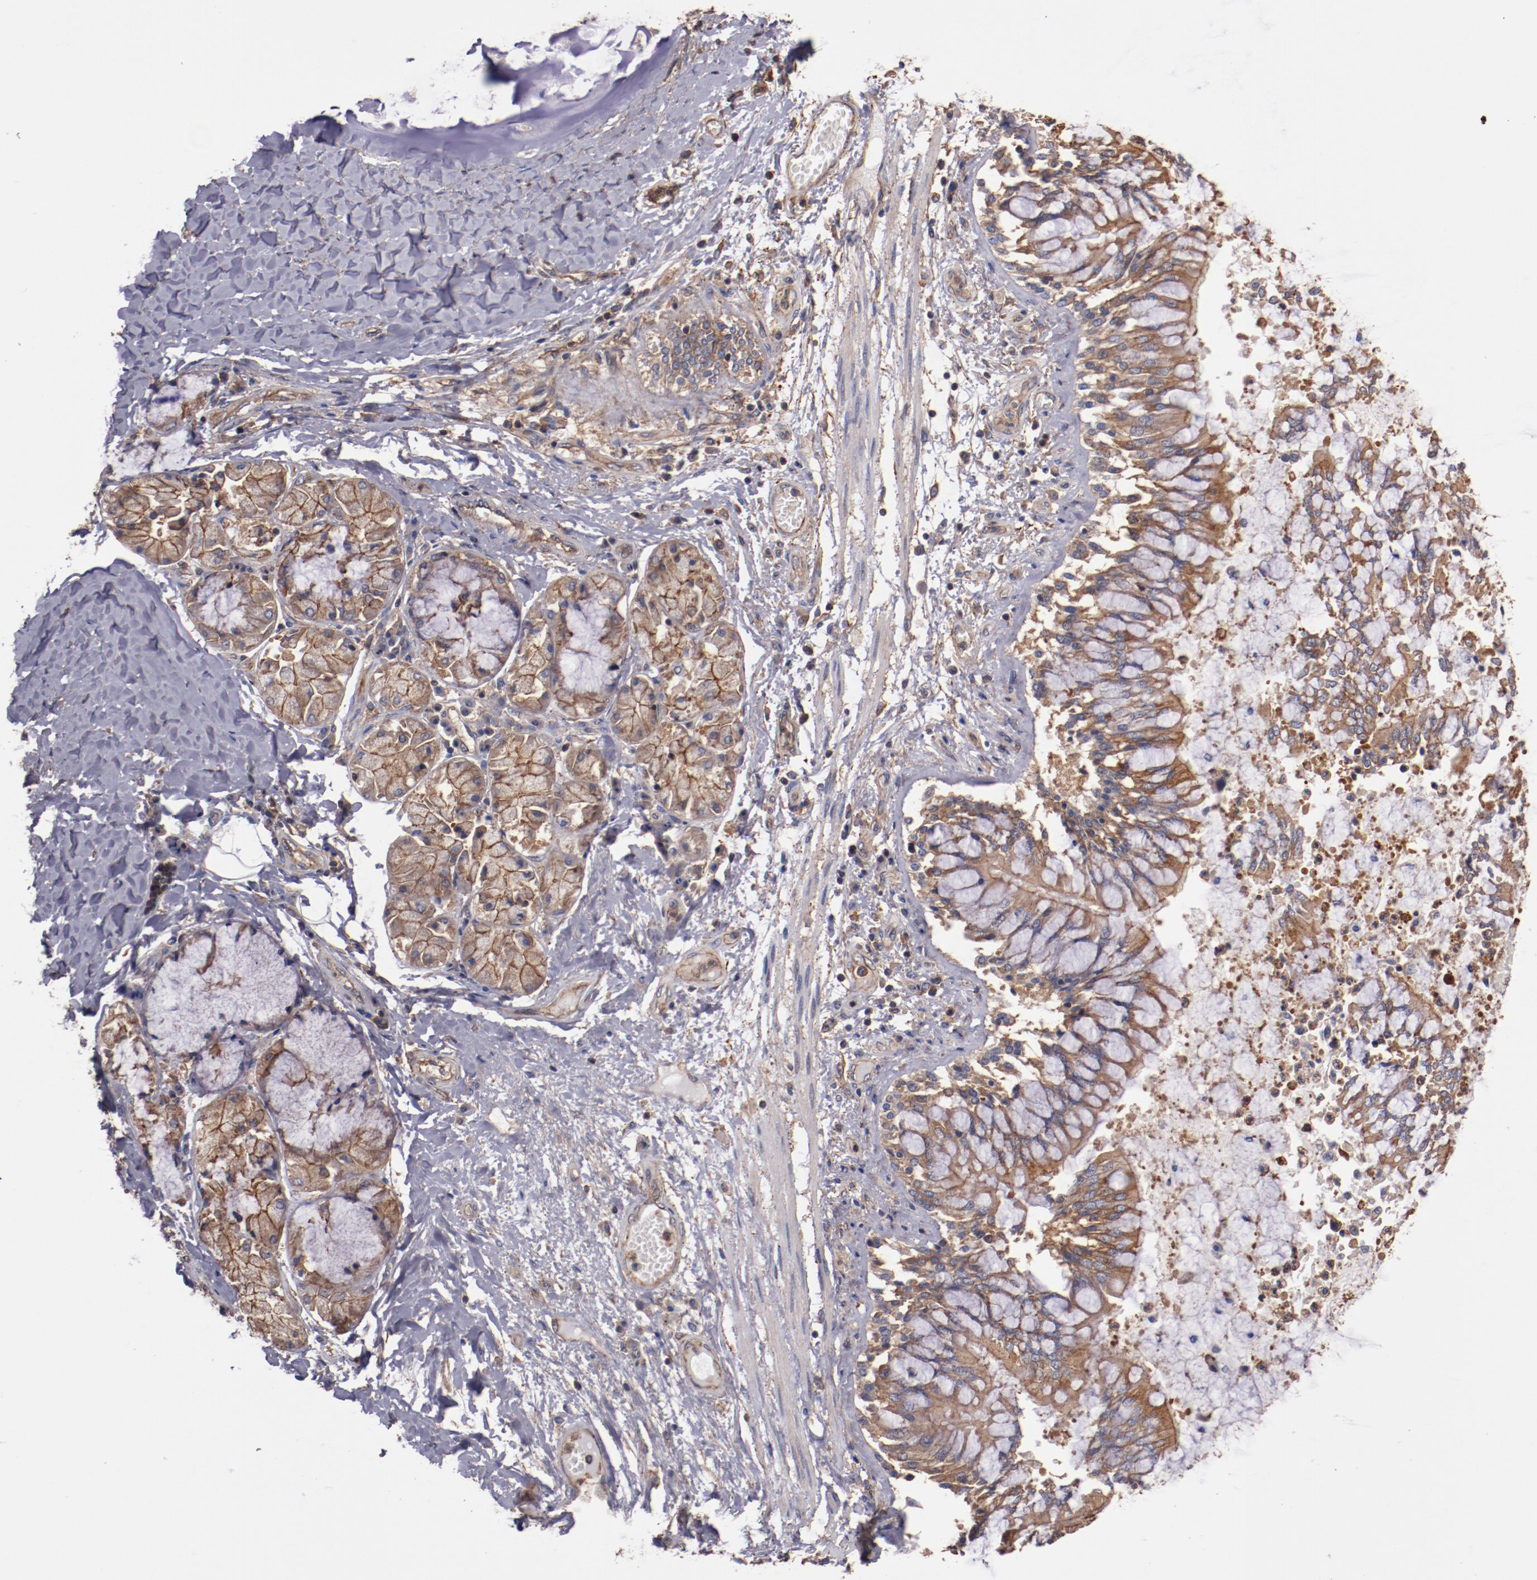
{"staining": {"intensity": "strong", "quantity": ">75%", "location": "cytoplasmic/membranous"}, "tissue": "bronchus", "cell_type": "Respiratory epithelial cells", "image_type": "normal", "snomed": [{"axis": "morphology", "description": "Normal tissue, NOS"}, {"axis": "topography", "description": "Cartilage tissue"}, {"axis": "topography", "description": "Bronchus"}, {"axis": "topography", "description": "Lung"}], "caption": "A brown stain highlights strong cytoplasmic/membranous positivity of a protein in respiratory epithelial cells of unremarkable human bronchus.", "gene": "TMOD3", "patient": {"sex": "female", "age": 49}}